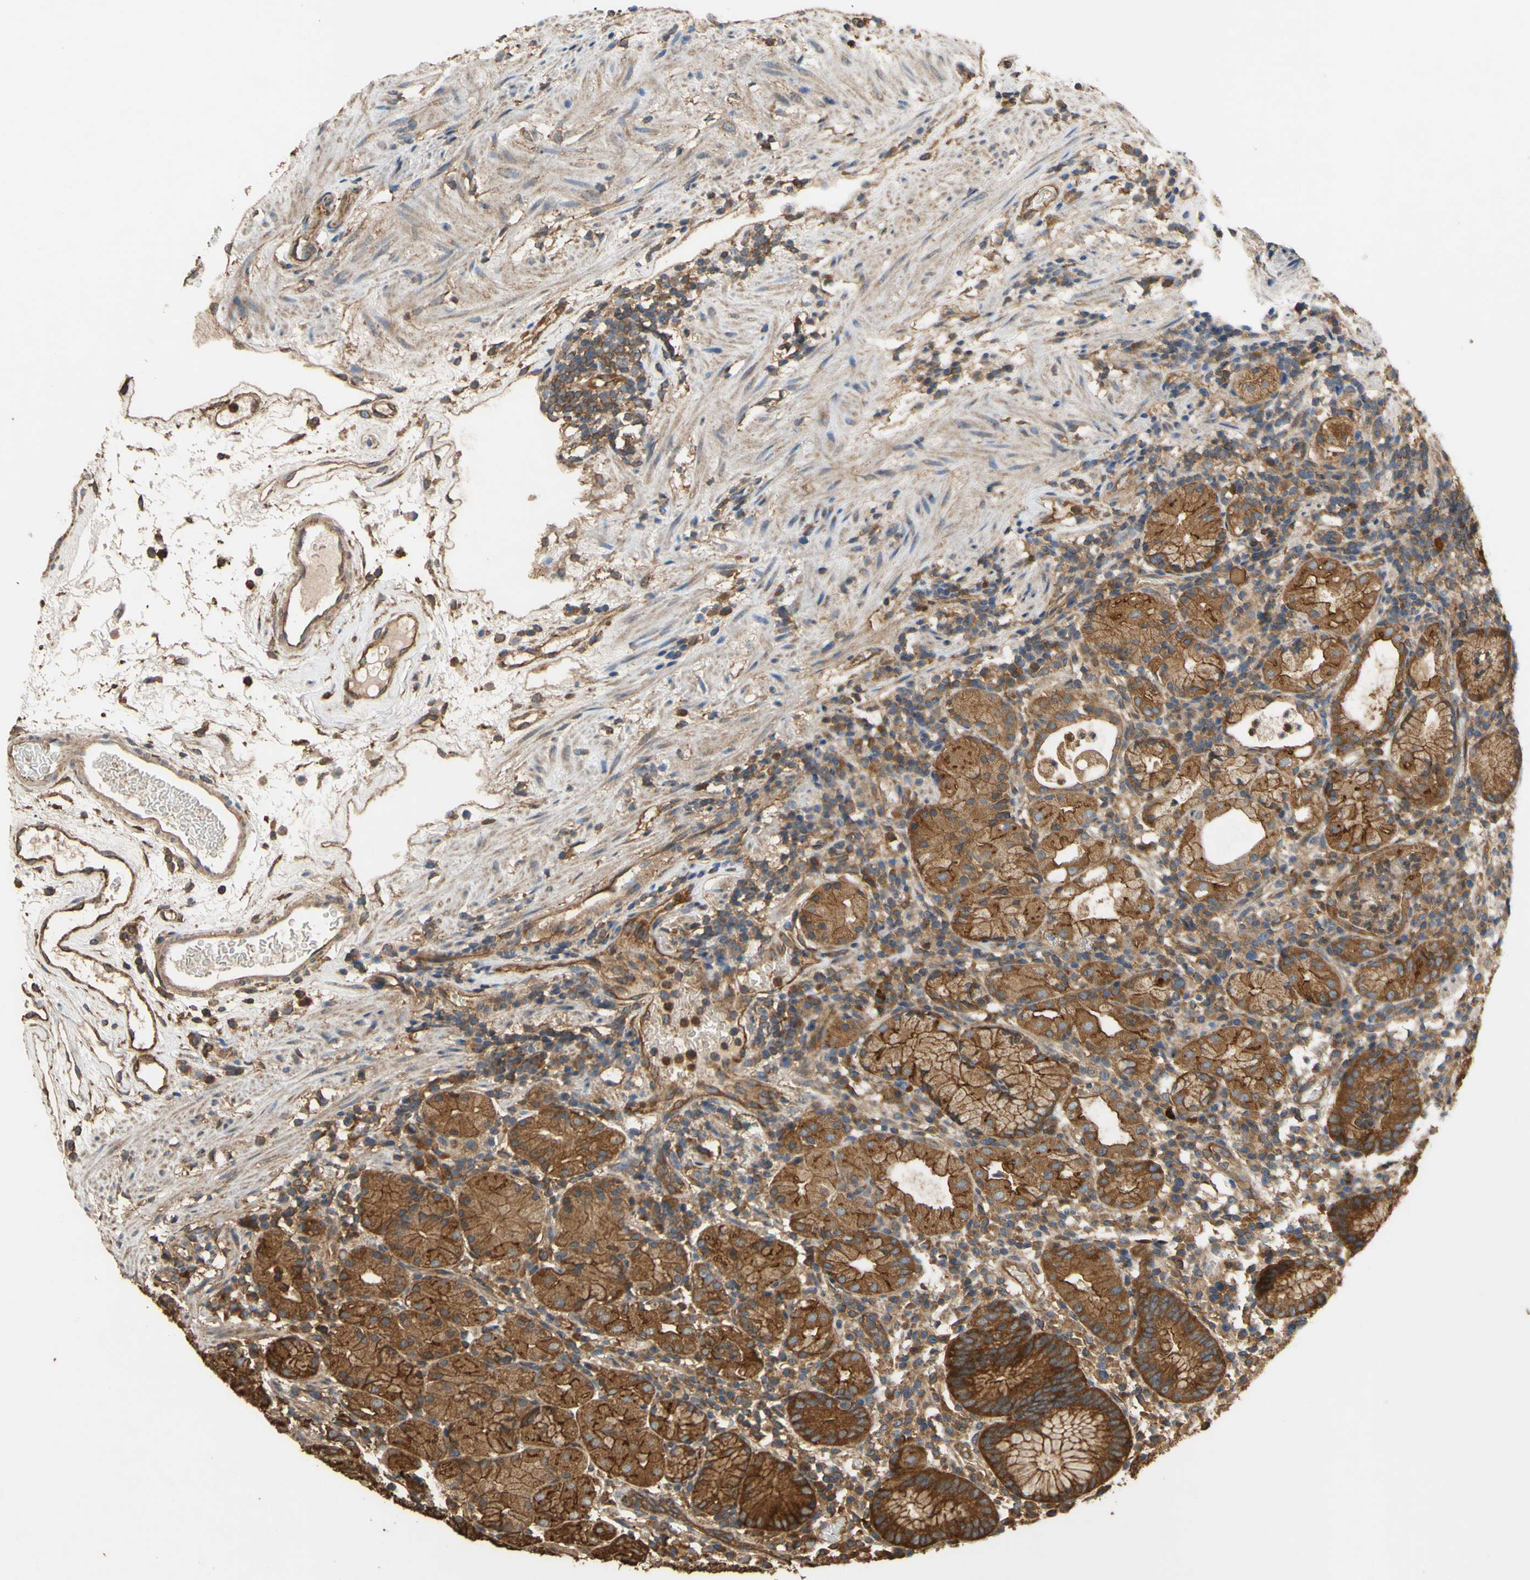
{"staining": {"intensity": "strong", "quantity": ">75%", "location": "cytoplasmic/membranous"}, "tissue": "stomach", "cell_type": "Glandular cells", "image_type": "normal", "snomed": [{"axis": "morphology", "description": "Normal tissue, NOS"}, {"axis": "topography", "description": "Stomach"}, {"axis": "topography", "description": "Stomach, lower"}], "caption": "The immunohistochemical stain labels strong cytoplasmic/membranous positivity in glandular cells of benign stomach. (Brightfield microscopy of DAB IHC at high magnification).", "gene": "CTTN", "patient": {"sex": "female", "age": 75}}